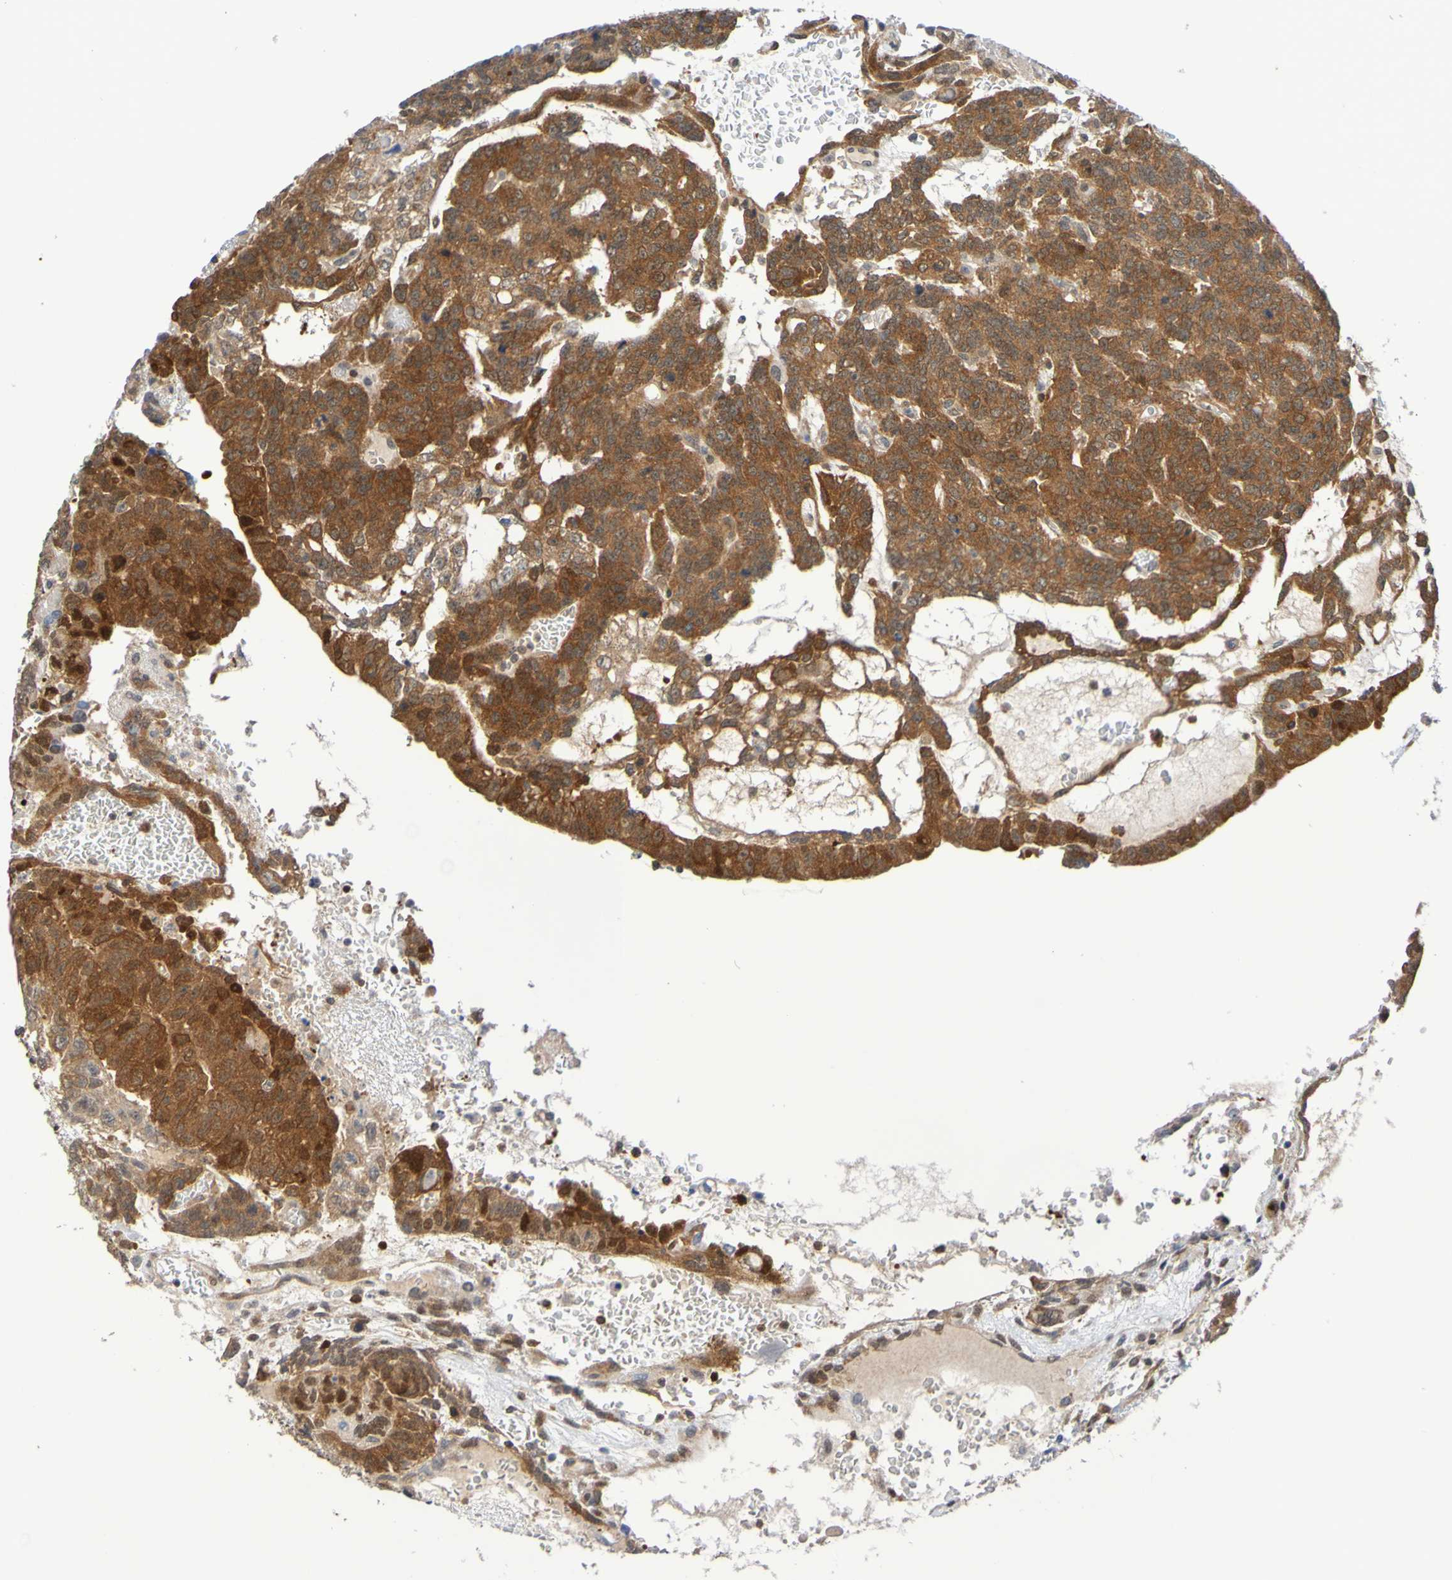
{"staining": {"intensity": "strong", "quantity": ">75%", "location": "cytoplasmic/membranous"}, "tissue": "testis cancer", "cell_type": "Tumor cells", "image_type": "cancer", "snomed": [{"axis": "morphology", "description": "Seminoma, NOS"}, {"axis": "morphology", "description": "Carcinoma, Embryonal, NOS"}, {"axis": "topography", "description": "Testis"}], "caption": "Protein expression analysis of human testis cancer reveals strong cytoplasmic/membranous expression in about >75% of tumor cells.", "gene": "ATIC", "patient": {"sex": "male", "age": 52}}